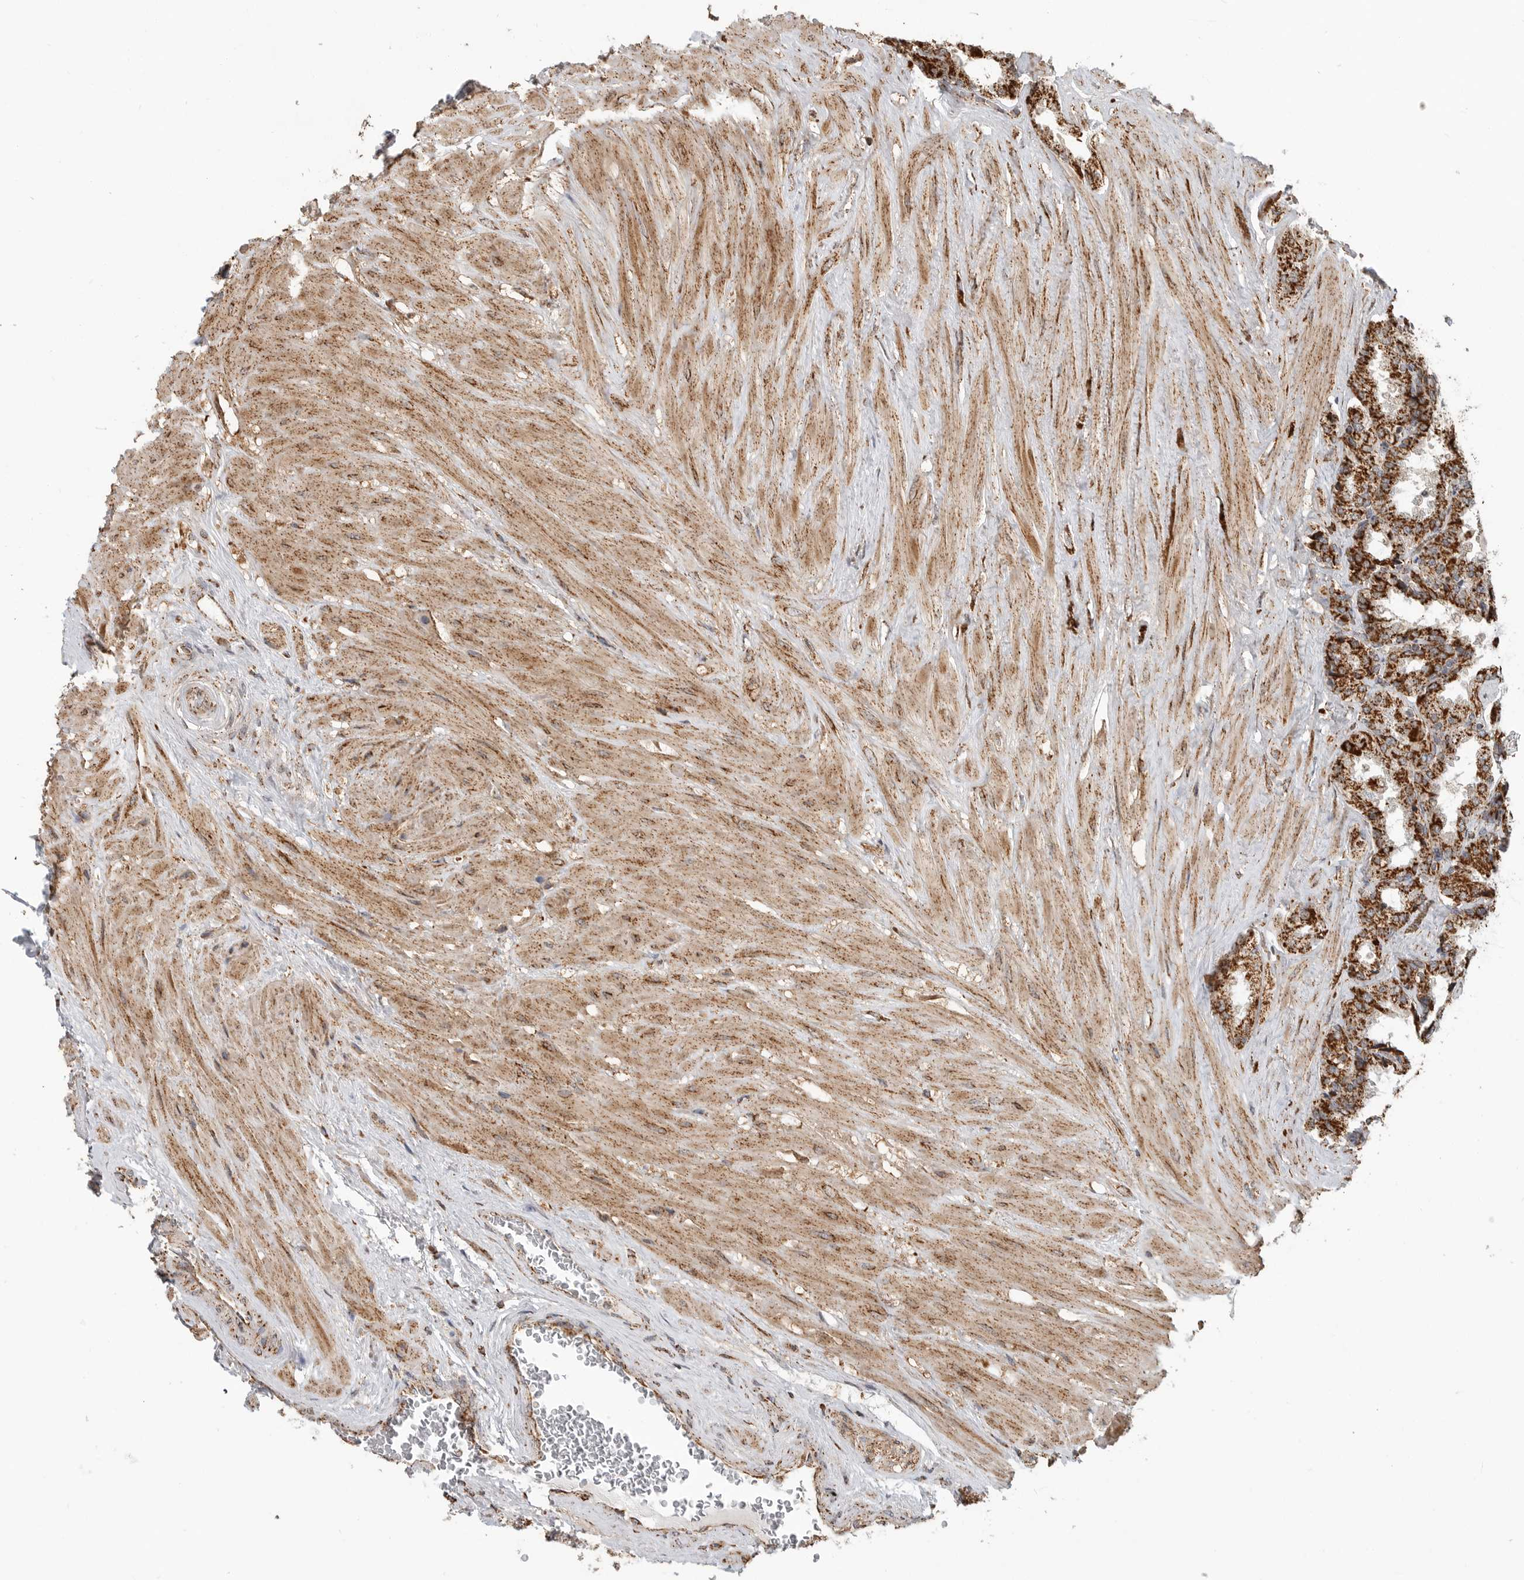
{"staining": {"intensity": "strong", "quantity": ">75%", "location": "cytoplasmic/membranous"}, "tissue": "seminal vesicle", "cell_type": "Glandular cells", "image_type": "normal", "snomed": [{"axis": "morphology", "description": "Normal tissue, NOS"}, {"axis": "topography", "description": "Seminal veicle"}], "caption": "High-magnification brightfield microscopy of benign seminal vesicle stained with DAB (3,3'-diaminobenzidine) (brown) and counterstained with hematoxylin (blue). glandular cells exhibit strong cytoplasmic/membranous positivity is identified in approximately>75% of cells.", "gene": "GCNT2", "patient": {"sex": "male", "age": 46}}